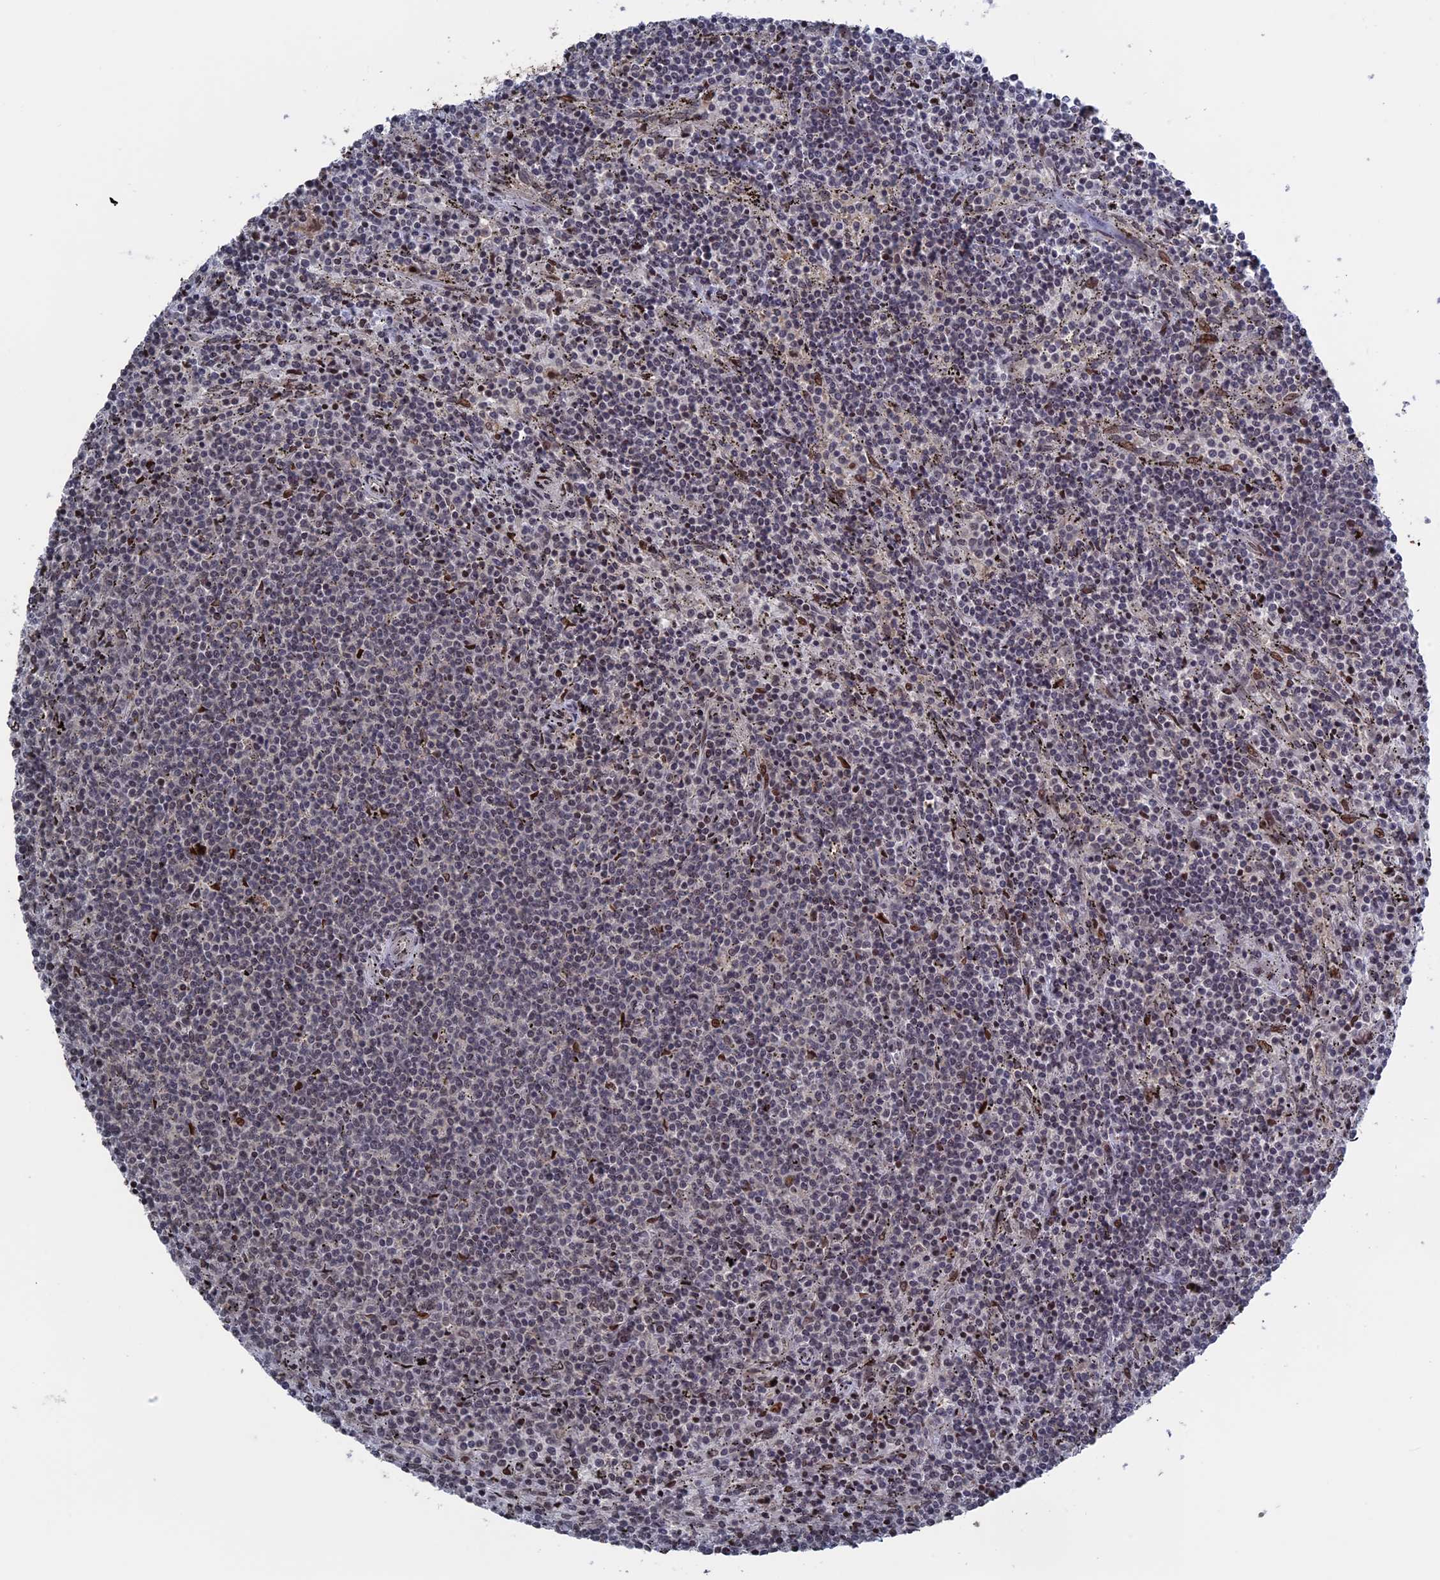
{"staining": {"intensity": "negative", "quantity": "none", "location": "none"}, "tissue": "lymphoma", "cell_type": "Tumor cells", "image_type": "cancer", "snomed": [{"axis": "morphology", "description": "Malignant lymphoma, non-Hodgkin's type, Low grade"}, {"axis": "topography", "description": "Spleen"}], "caption": "High magnification brightfield microscopy of lymphoma stained with DAB (brown) and counterstained with hematoxylin (blue): tumor cells show no significant expression. (DAB (3,3'-diaminobenzidine) immunohistochemistry visualized using brightfield microscopy, high magnification).", "gene": "NR2C2AP", "patient": {"sex": "female", "age": 50}}